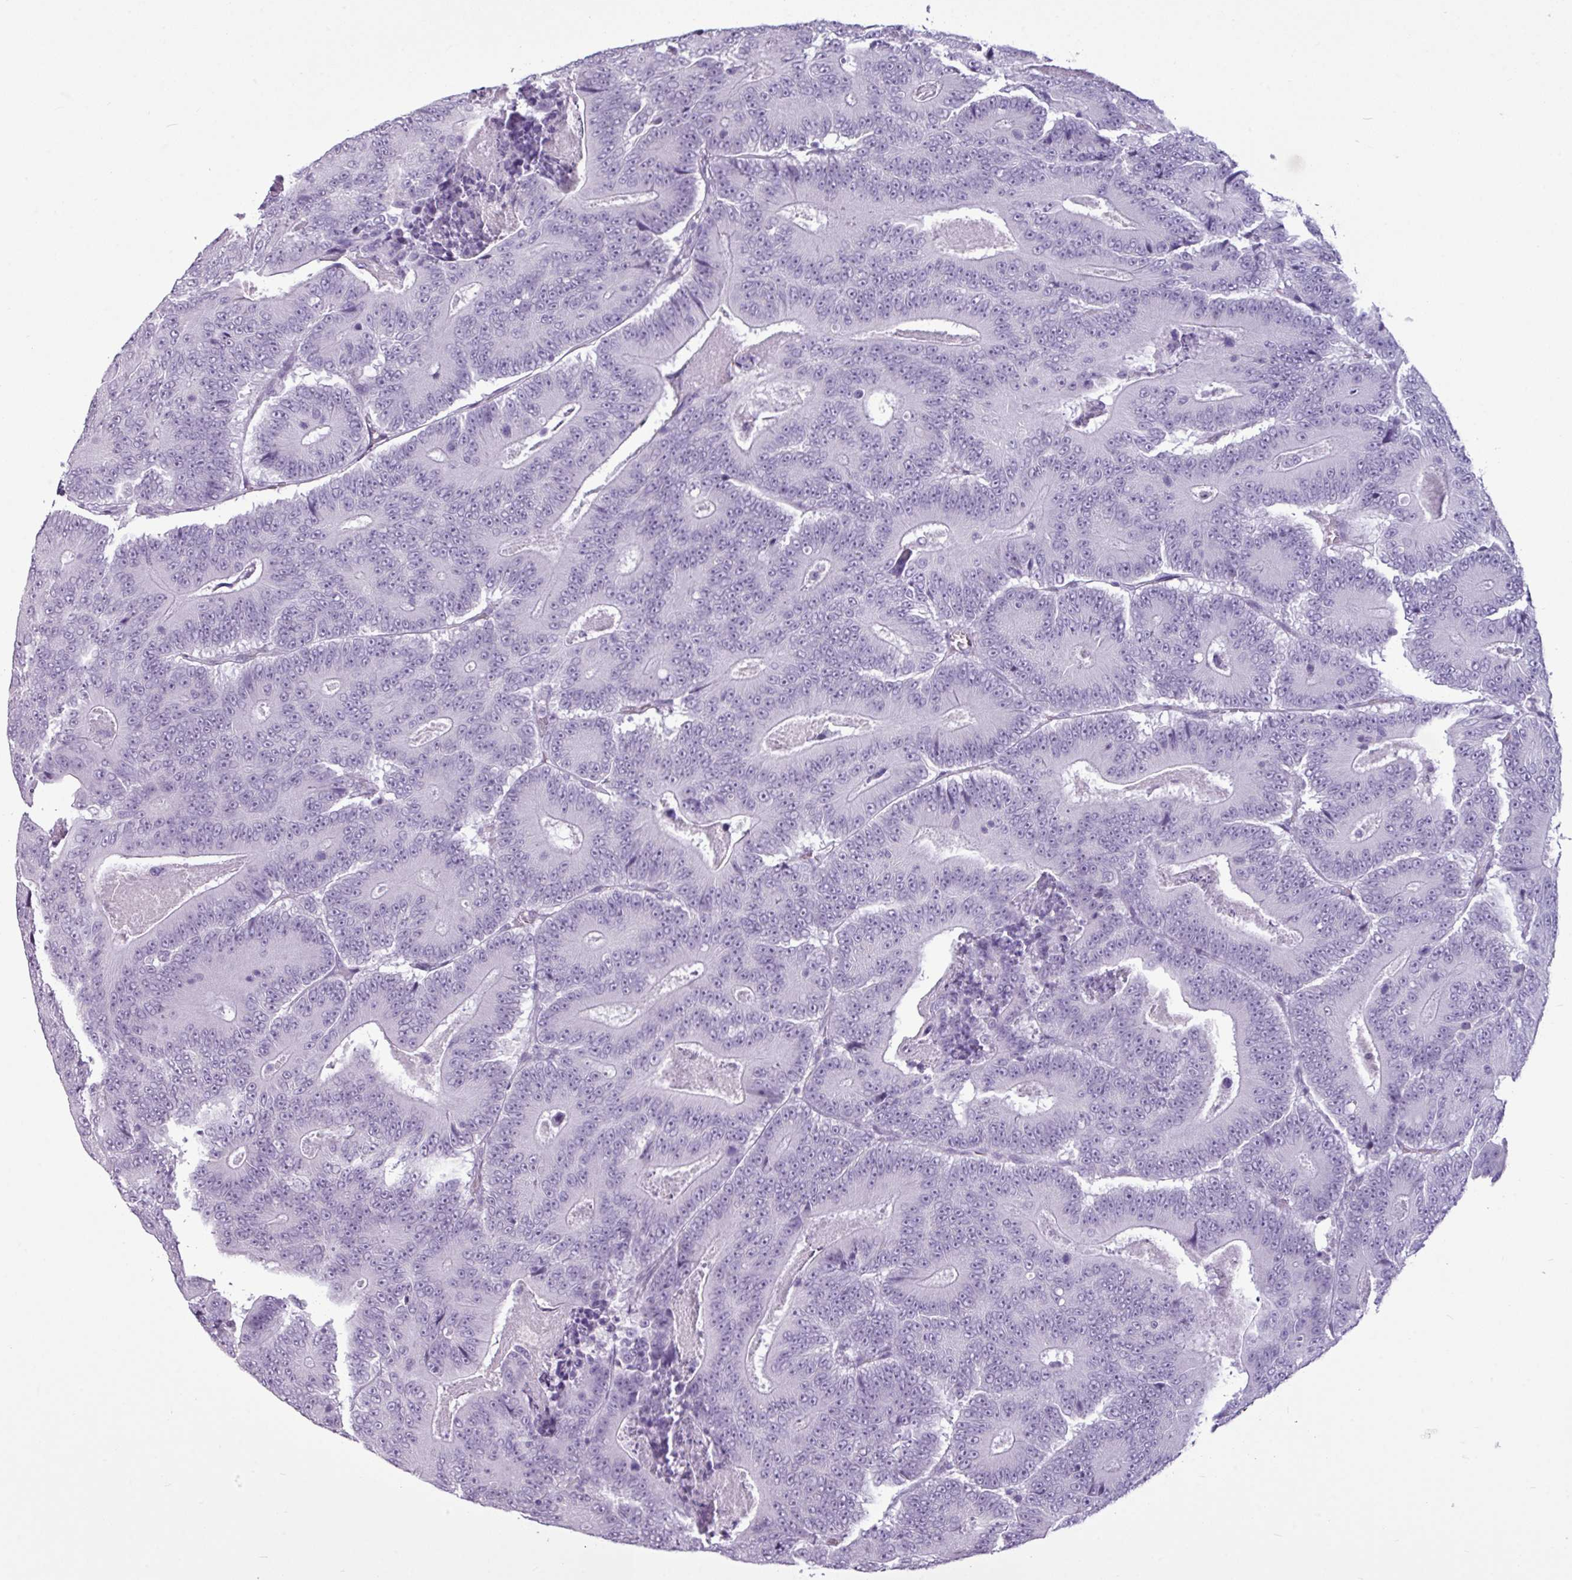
{"staining": {"intensity": "negative", "quantity": "none", "location": "none"}, "tissue": "colorectal cancer", "cell_type": "Tumor cells", "image_type": "cancer", "snomed": [{"axis": "morphology", "description": "Adenocarcinoma, NOS"}, {"axis": "topography", "description": "Colon"}], "caption": "DAB immunohistochemical staining of human adenocarcinoma (colorectal) displays no significant staining in tumor cells. Nuclei are stained in blue.", "gene": "AMY2A", "patient": {"sex": "male", "age": 83}}